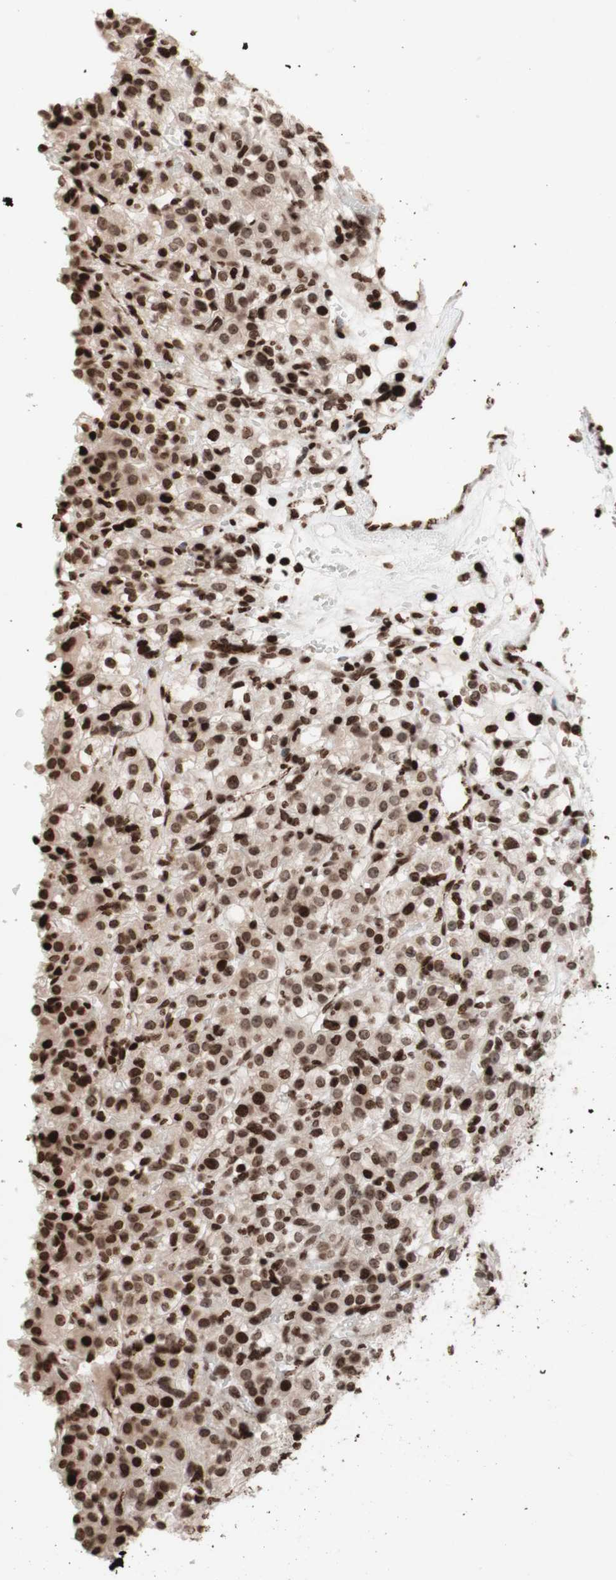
{"staining": {"intensity": "strong", "quantity": ">75%", "location": "nuclear"}, "tissue": "renal cancer", "cell_type": "Tumor cells", "image_type": "cancer", "snomed": [{"axis": "morphology", "description": "Normal tissue, NOS"}, {"axis": "morphology", "description": "Adenocarcinoma, NOS"}, {"axis": "topography", "description": "Kidney"}], "caption": "Renal cancer stained with a protein marker displays strong staining in tumor cells.", "gene": "NCAPD2", "patient": {"sex": "female", "age": 72}}